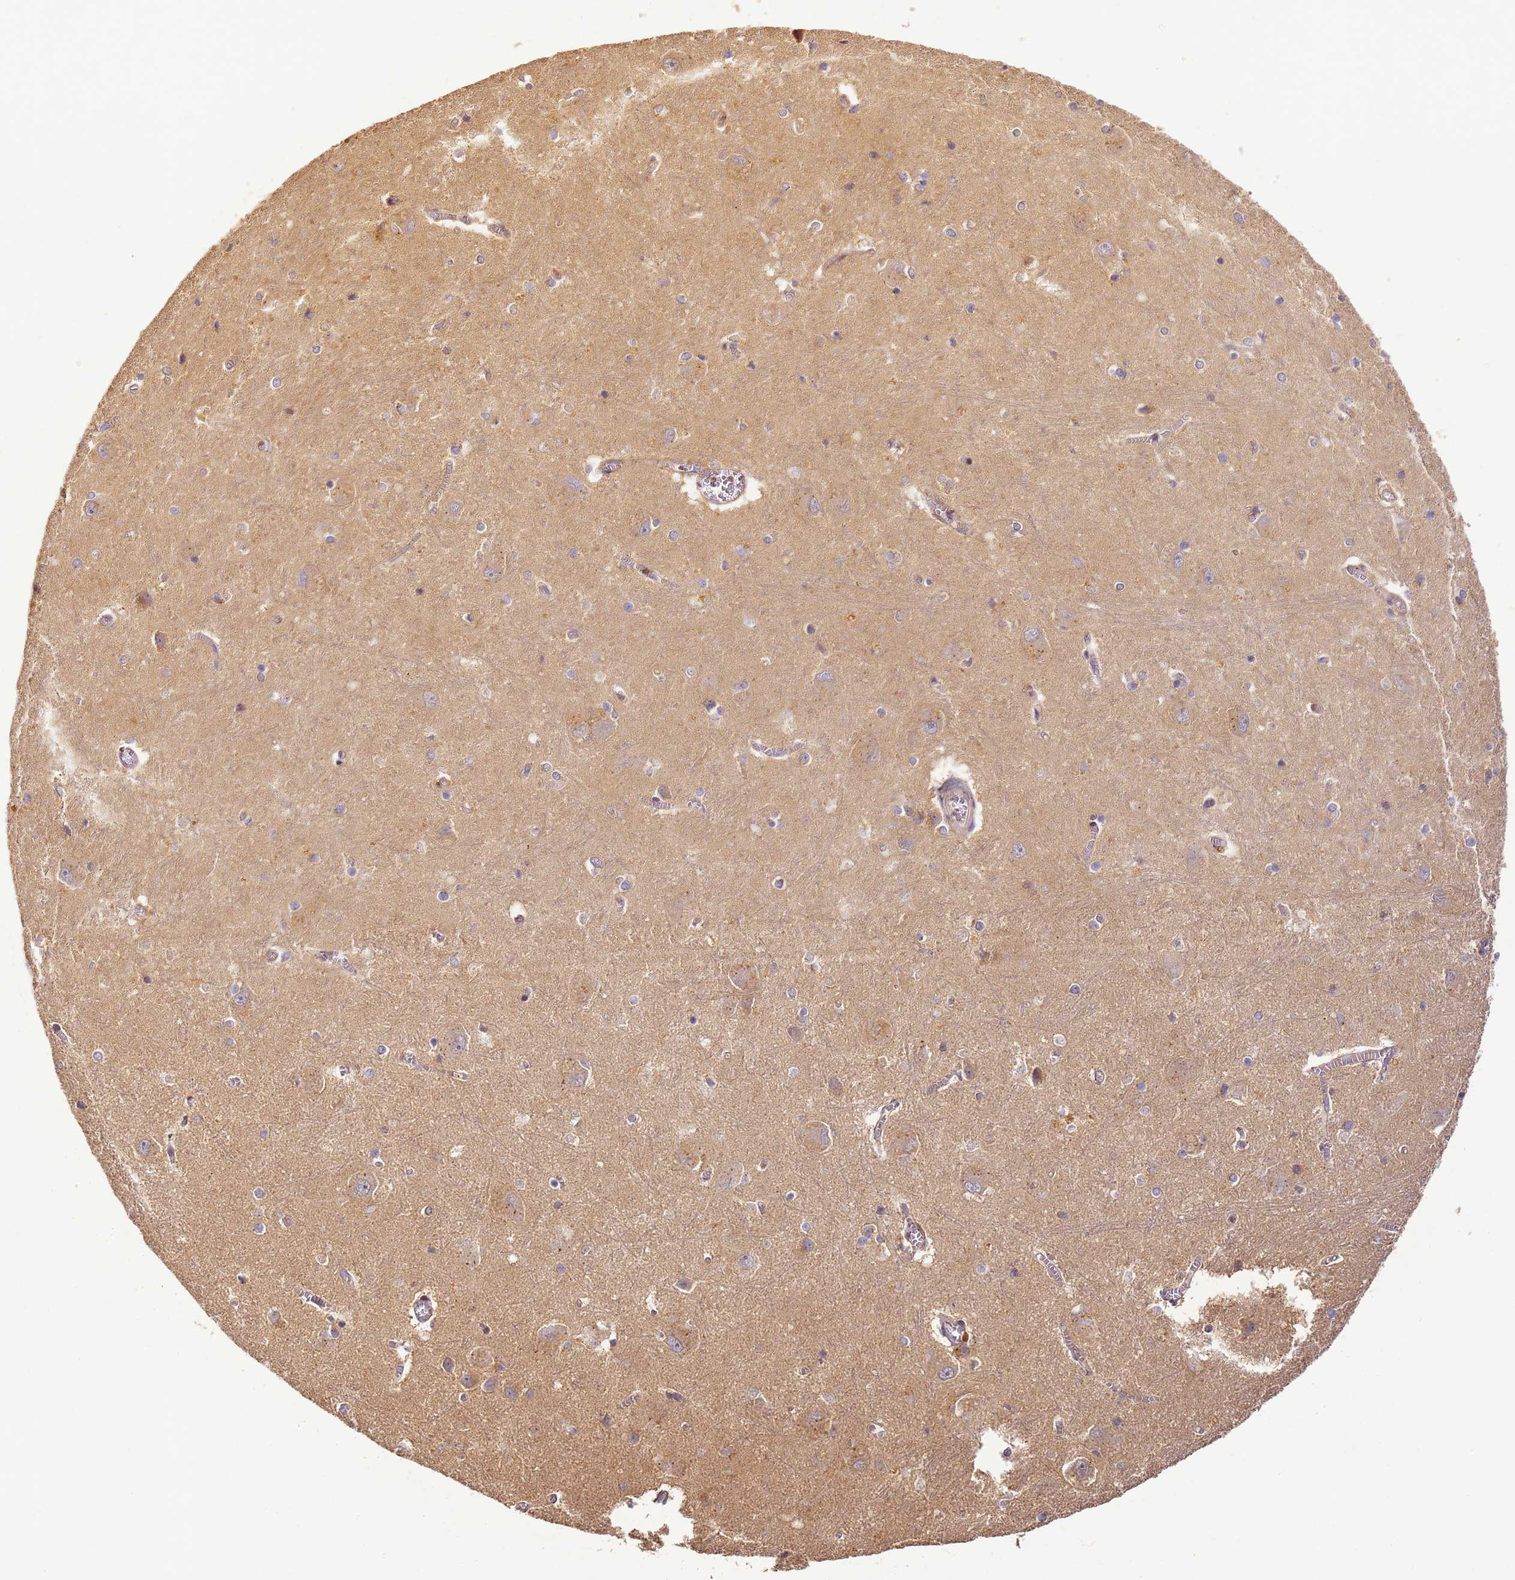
{"staining": {"intensity": "weak", "quantity": "<25%", "location": "cytoplasmic/membranous"}, "tissue": "caudate", "cell_type": "Glial cells", "image_type": "normal", "snomed": [{"axis": "morphology", "description": "Normal tissue, NOS"}, {"axis": "topography", "description": "Lateral ventricle wall"}], "caption": "This micrograph is of normal caudate stained with IHC to label a protein in brown with the nuclei are counter-stained blue. There is no expression in glial cells.", "gene": "TIGAR", "patient": {"sex": "male", "age": 37}}